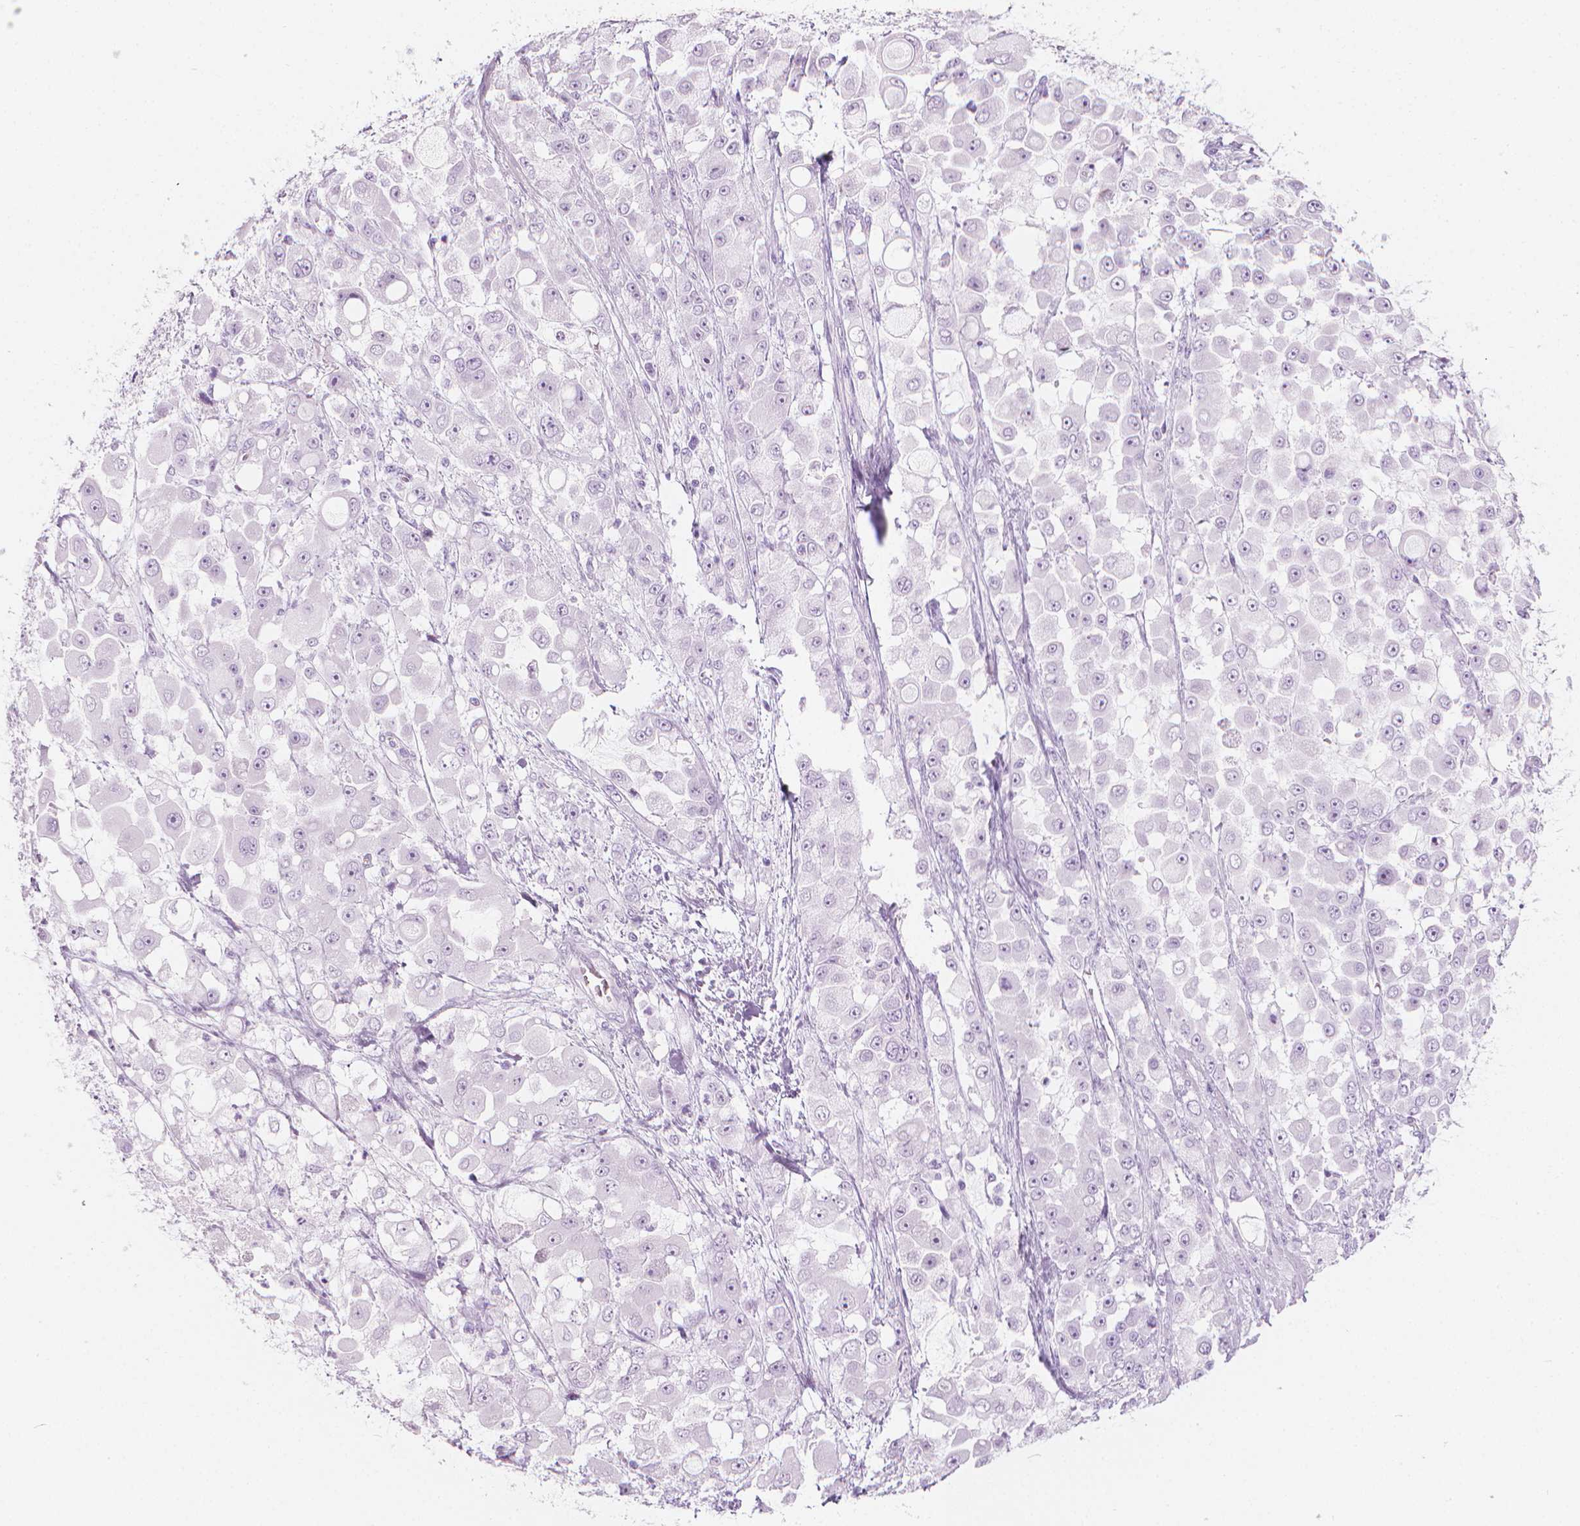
{"staining": {"intensity": "negative", "quantity": "none", "location": "none"}, "tissue": "stomach cancer", "cell_type": "Tumor cells", "image_type": "cancer", "snomed": [{"axis": "morphology", "description": "Adenocarcinoma, NOS"}, {"axis": "topography", "description": "Stomach"}], "caption": "DAB immunohistochemical staining of human adenocarcinoma (stomach) displays no significant expression in tumor cells.", "gene": "SCG3", "patient": {"sex": "female", "age": 76}}